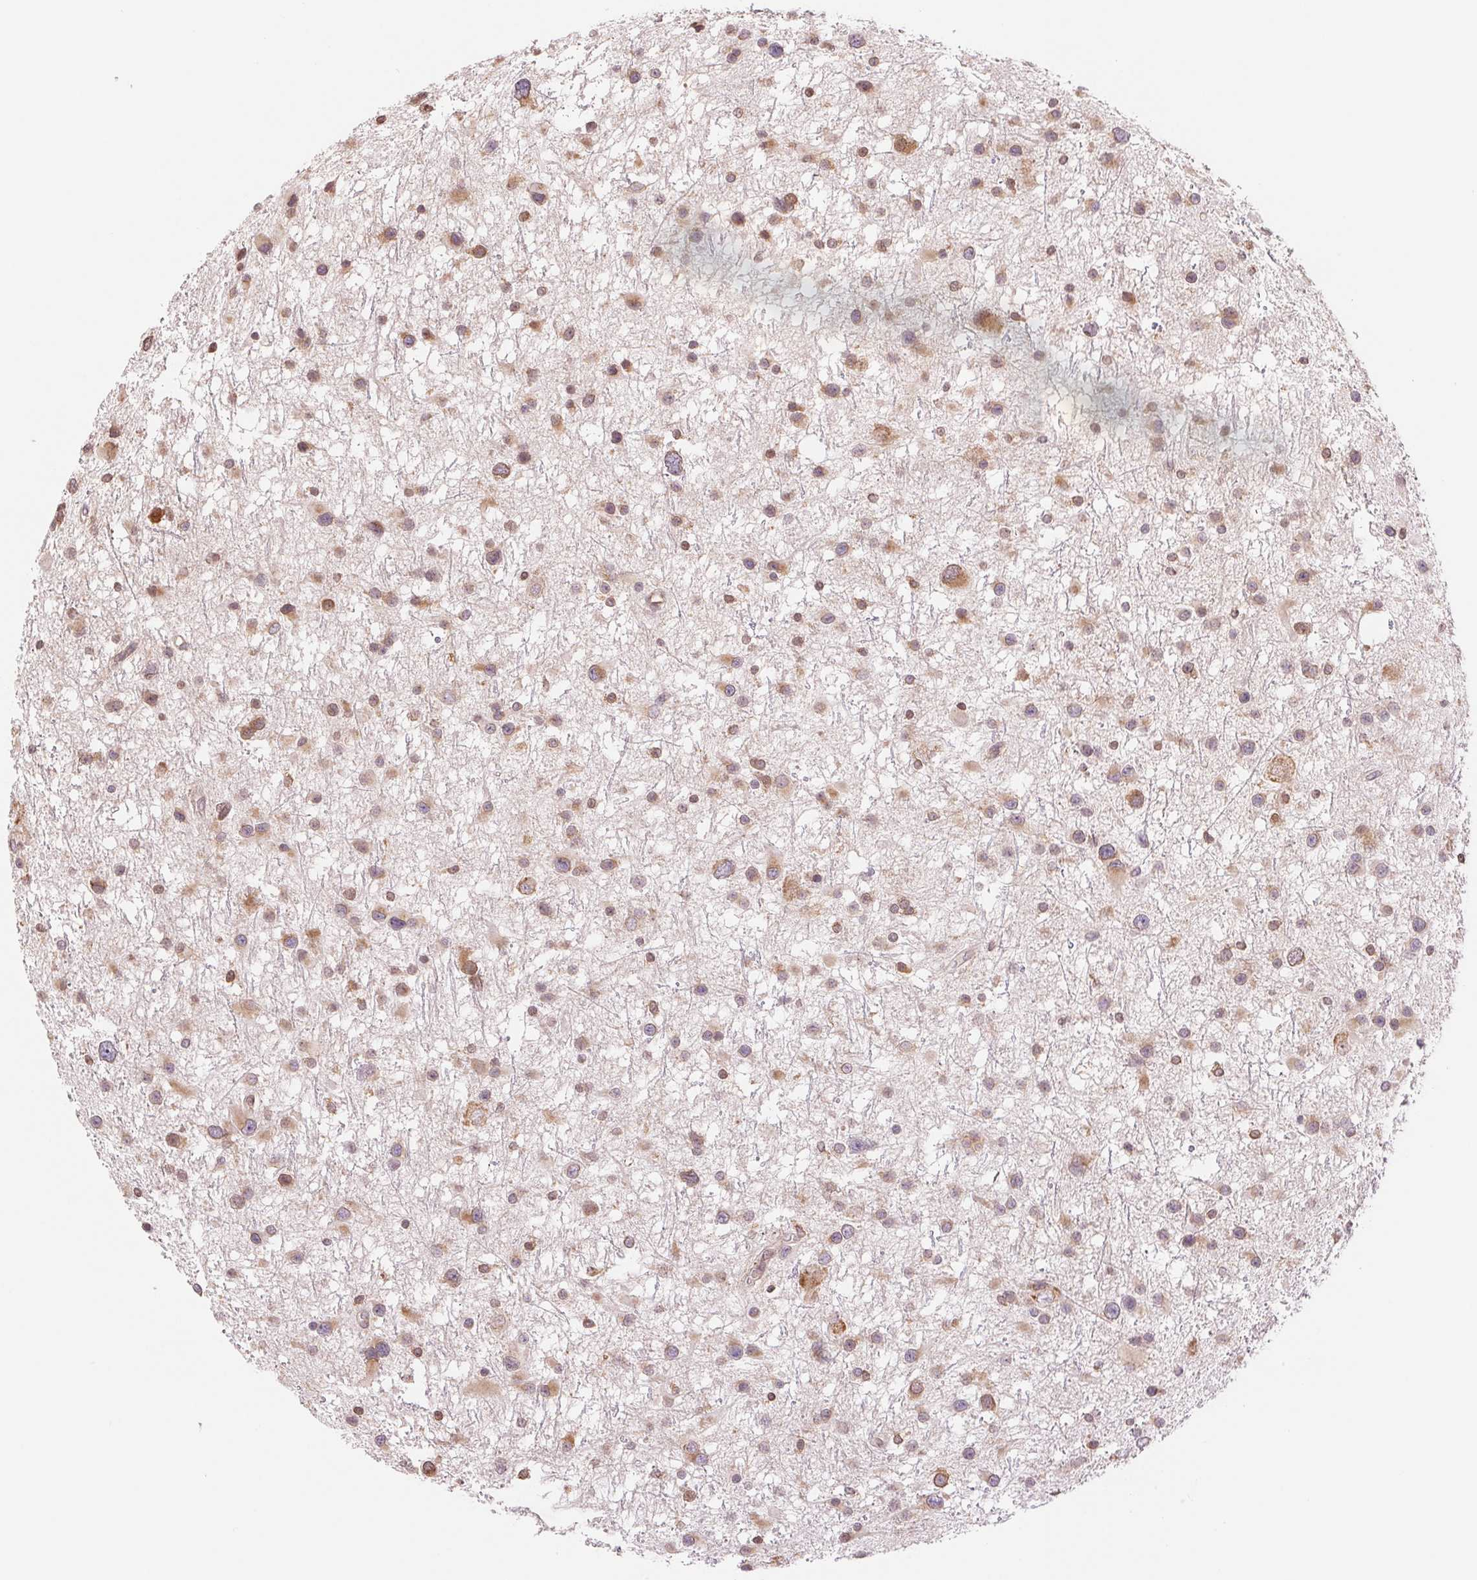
{"staining": {"intensity": "moderate", "quantity": ">75%", "location": "cytoplasmic/membranous"}, "tissue": "glioma", "cell_type": "Tumor cells", "image_type": "cancer", "snomed": [{"axis": "morphology", "description": "Glioma, malignant, Low grade"}, {"axis": "topography", "description": "Brain"}], "caption": "Glioma stained with a protein marker displays moderate staining in tumor cells.", "gene": "RPN1", "patient": {"sex": "female", "age": 32}}